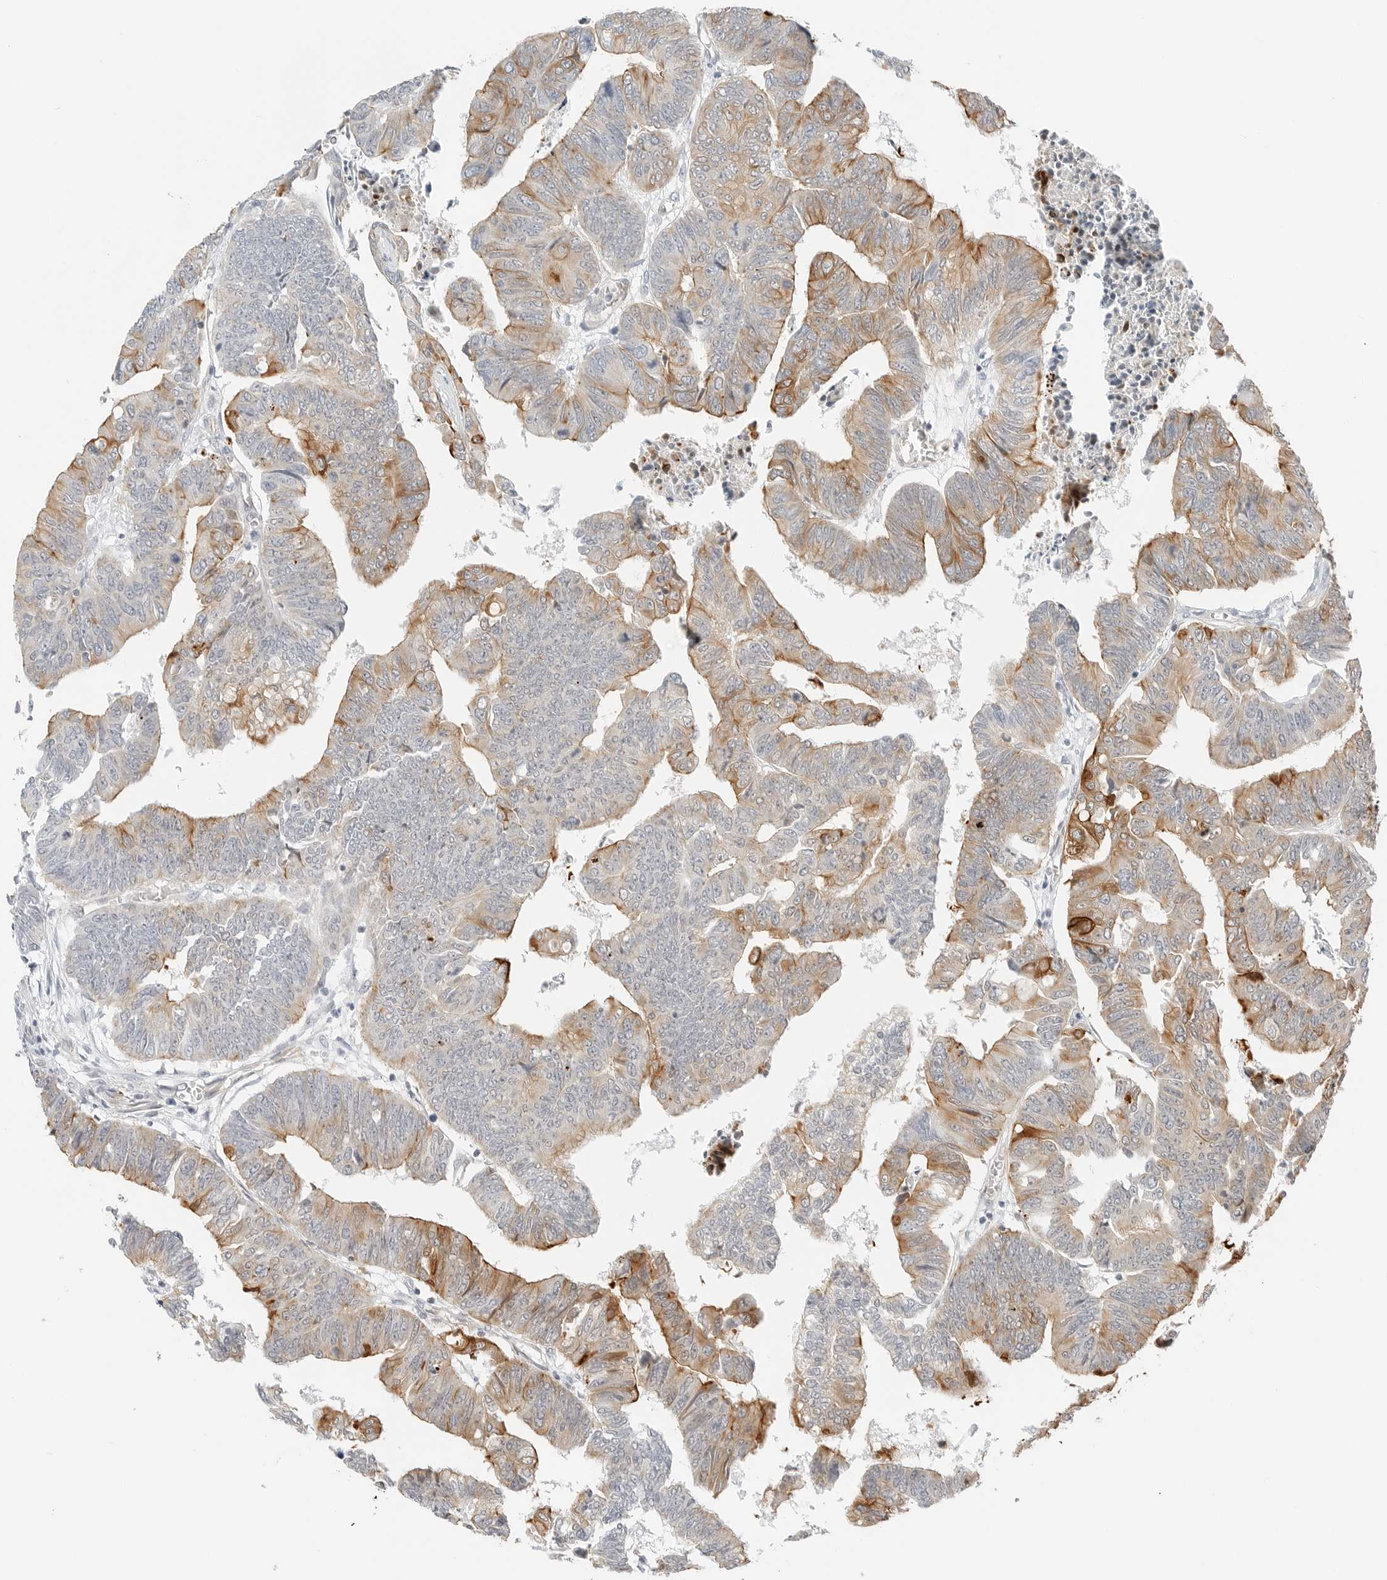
{"staining": {"intensity": "moderate", "quantity": "25%-75%", "location": "cytoplasmic/membranous"}, "tissue": "colorectal cancer", "cell_type": "Tumor cells", "image_type": "cancer", "snomed": [{"axis": "morphology", "description": "Adenocarcinoma, NOS"}, {"axis": "topography", "description": "Rectum"}], "caption": "Tumor cells exhibit medium levels of moderate cytoplasmic/membranous positivity in approximately 25%-75% of cells in colorectal cancer.", "gene": "IQCC", "patient": {"sex": "female", "age": 65}}